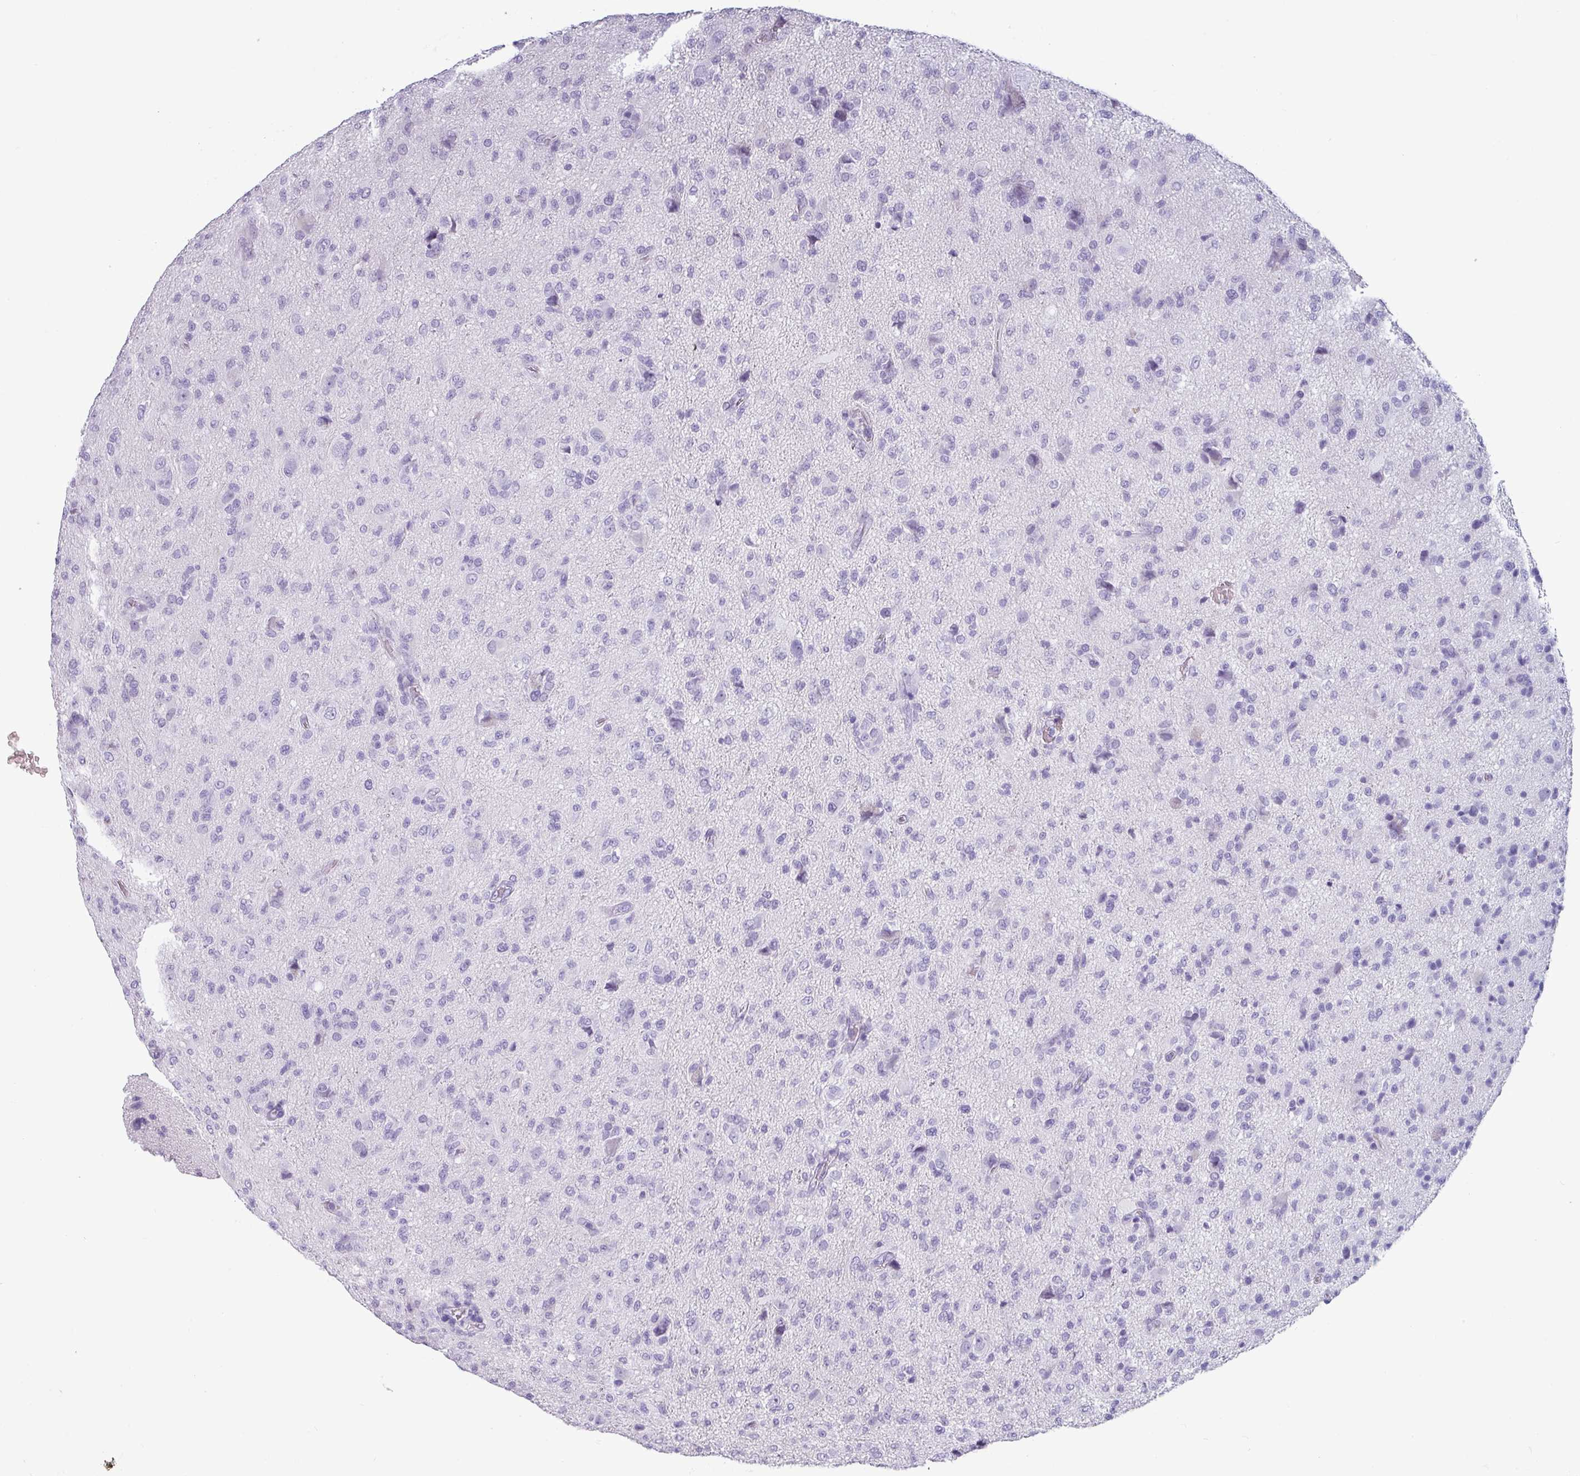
{"staining": {"intensity": "negative", "quantity": "none", "location": "none"}, "tissue": "glioma", "cell_type": "Tumor cells", "image_type": "cancer", "snomed": [{"axis": "morphology", "description": "Glioma, malignant, High grade"}, {"axis": "topography", "description": "Brain"}], "caption": "Protein analysis of glioma demonstrates no significant positivity in tumor cells.", "gene": "CRYBB2", "patient": {"sex": "female", "age": 57}}